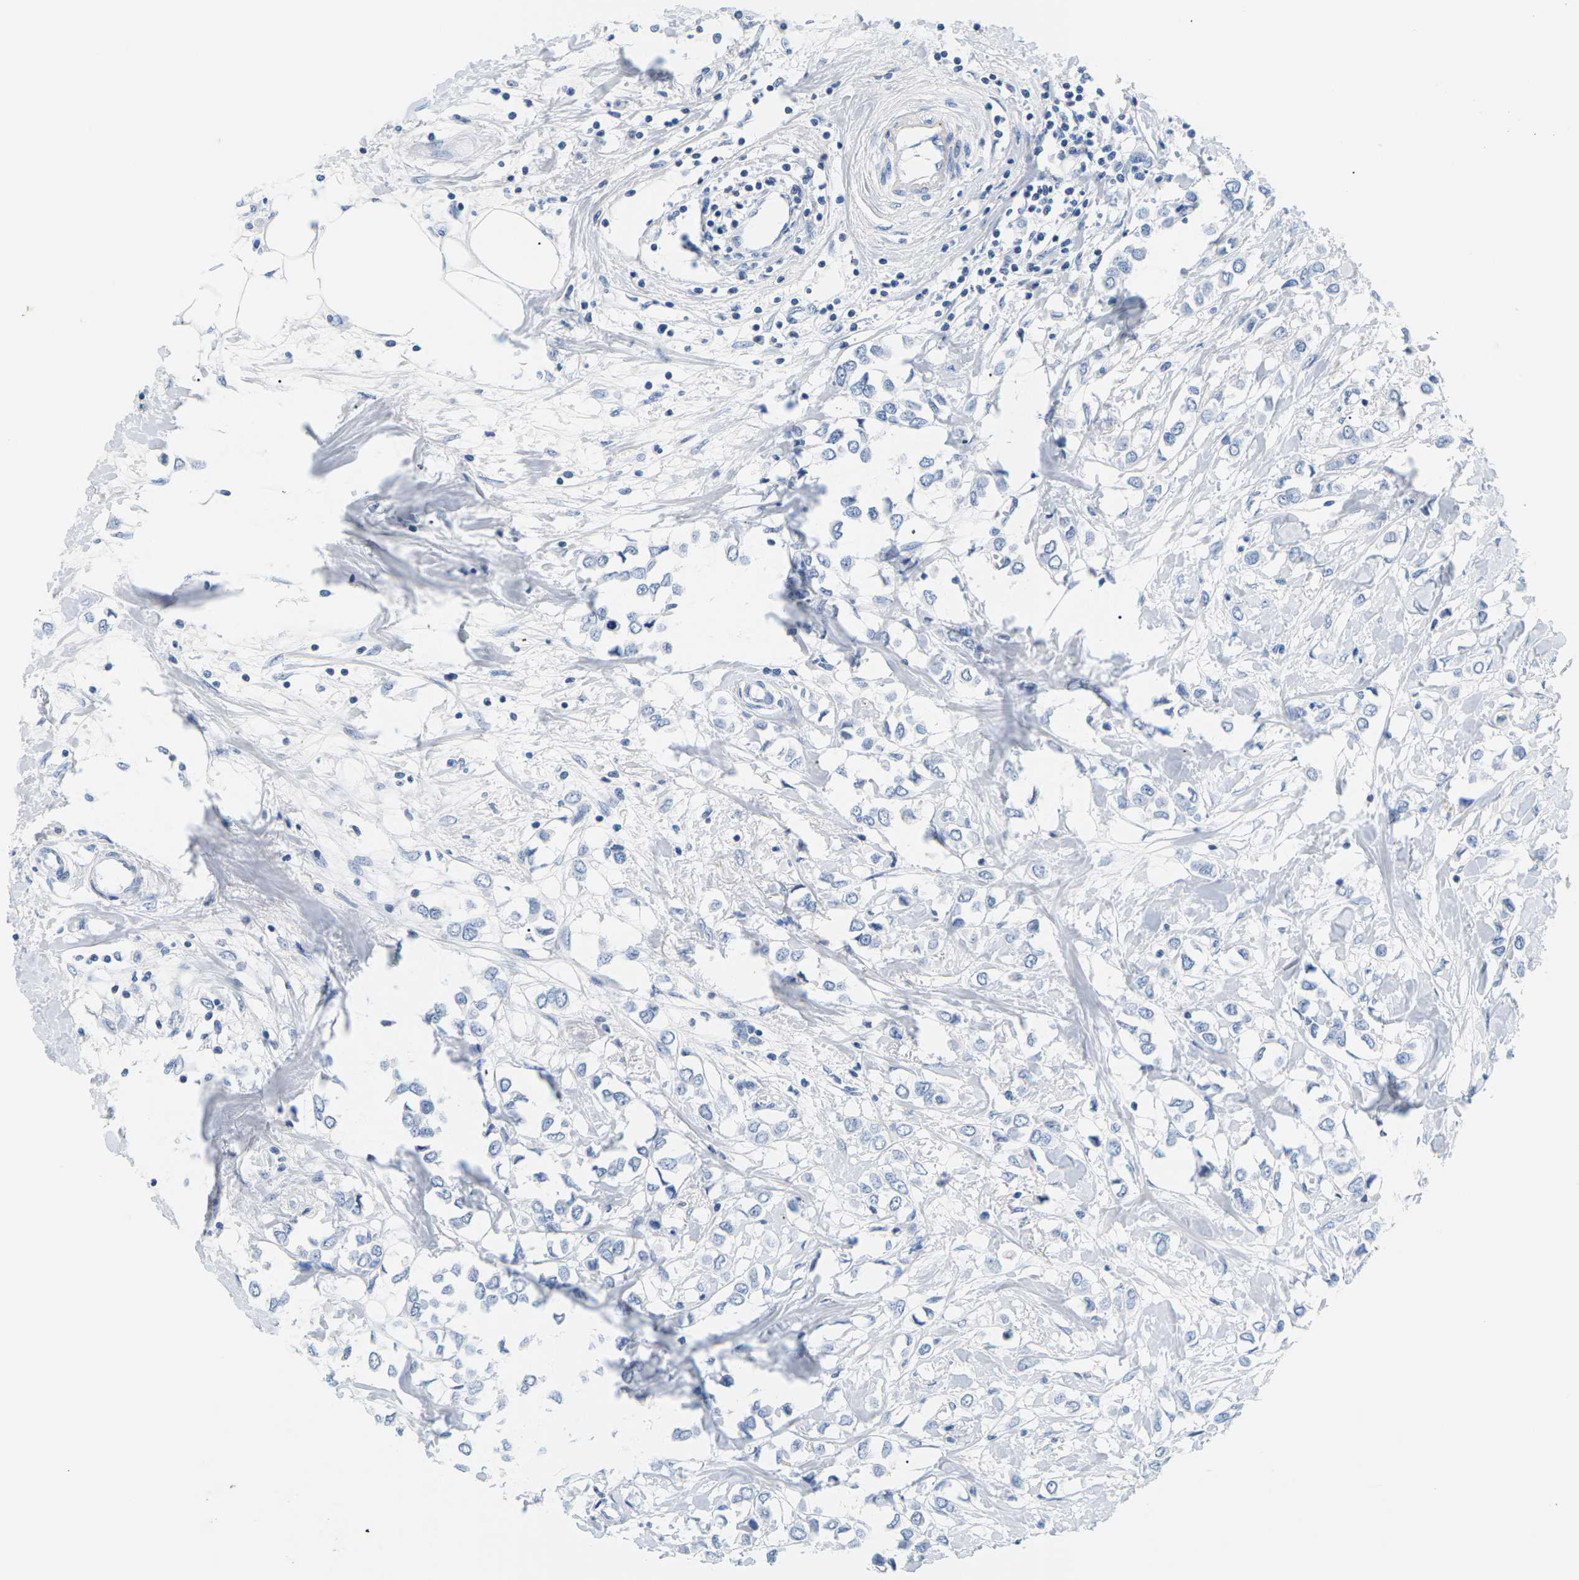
{"staining": {"intensity": "negative", "quantity": "none", "location": "none"}, "tissue": "breast cancer", "cell_type": "Tumor cells", "image_type": "cancer", "snomed": [{"axis": "morphology", "description": "Lobular carcinoma"}, {"axis": "topography", "description": "Breast"}], "caption": "IHC of human breast cancer (lobular carcinoma) demonstrates no positivity in tumor cells.", "gene": "APOB", "patient": {"sex": "female", "age": 51}}